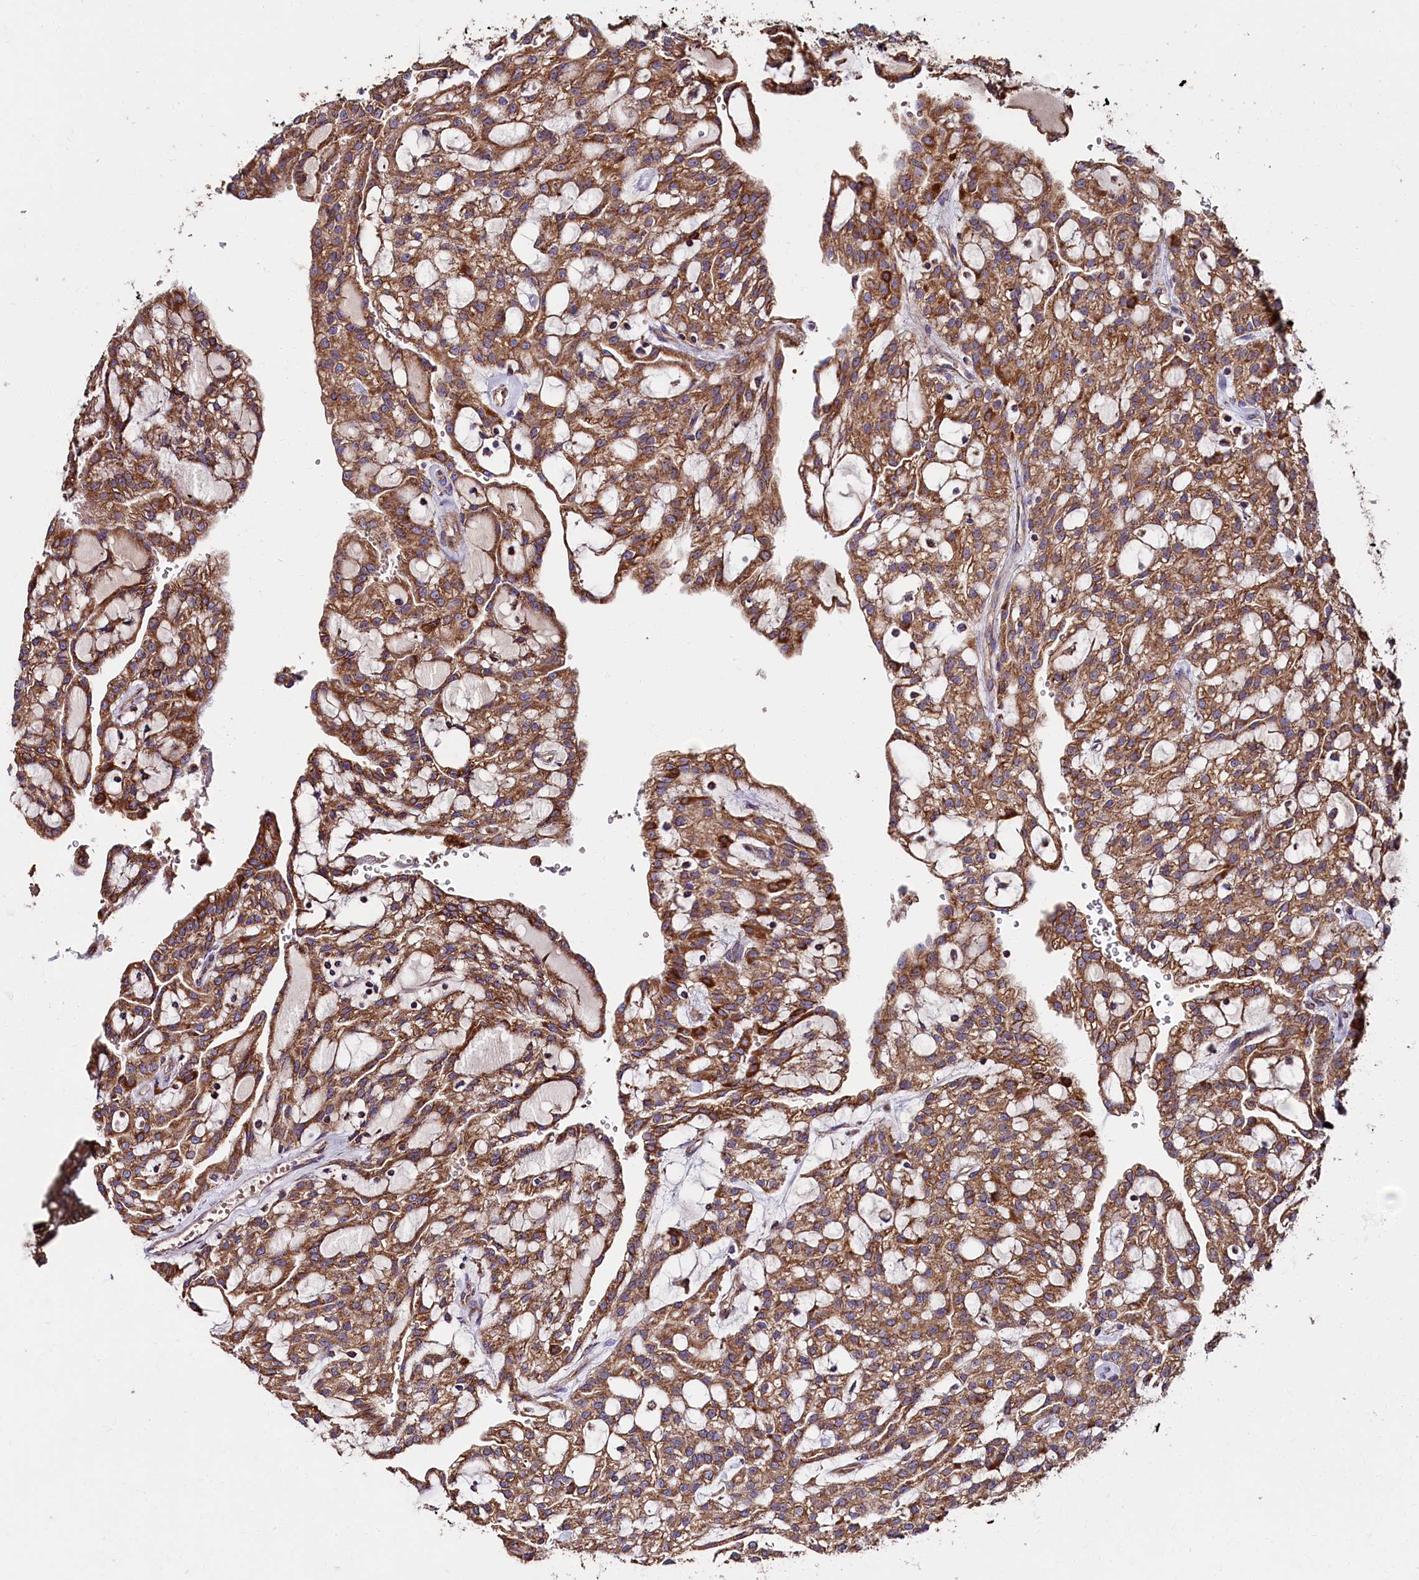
{"staining": {"intensity": "moderate", "quantity": ">75%", "location": "cytoplasmic/membranous"}, "tissue": "renal cancer", "cell_type": "Tumor cells", "image_type": "cancer", "snomed": [{"axis": "morphology", "description": "Adenocarcinoma, NOS"}, {"axis": "topography", "description": "Kidney"}], "caption": "Human adenocarcinoma (renal) stained with a protein marker exhibits moderate staining in tumor cells.", "gene": "ZSWIM1", "patient": {"sex": "male", "age": 63}}